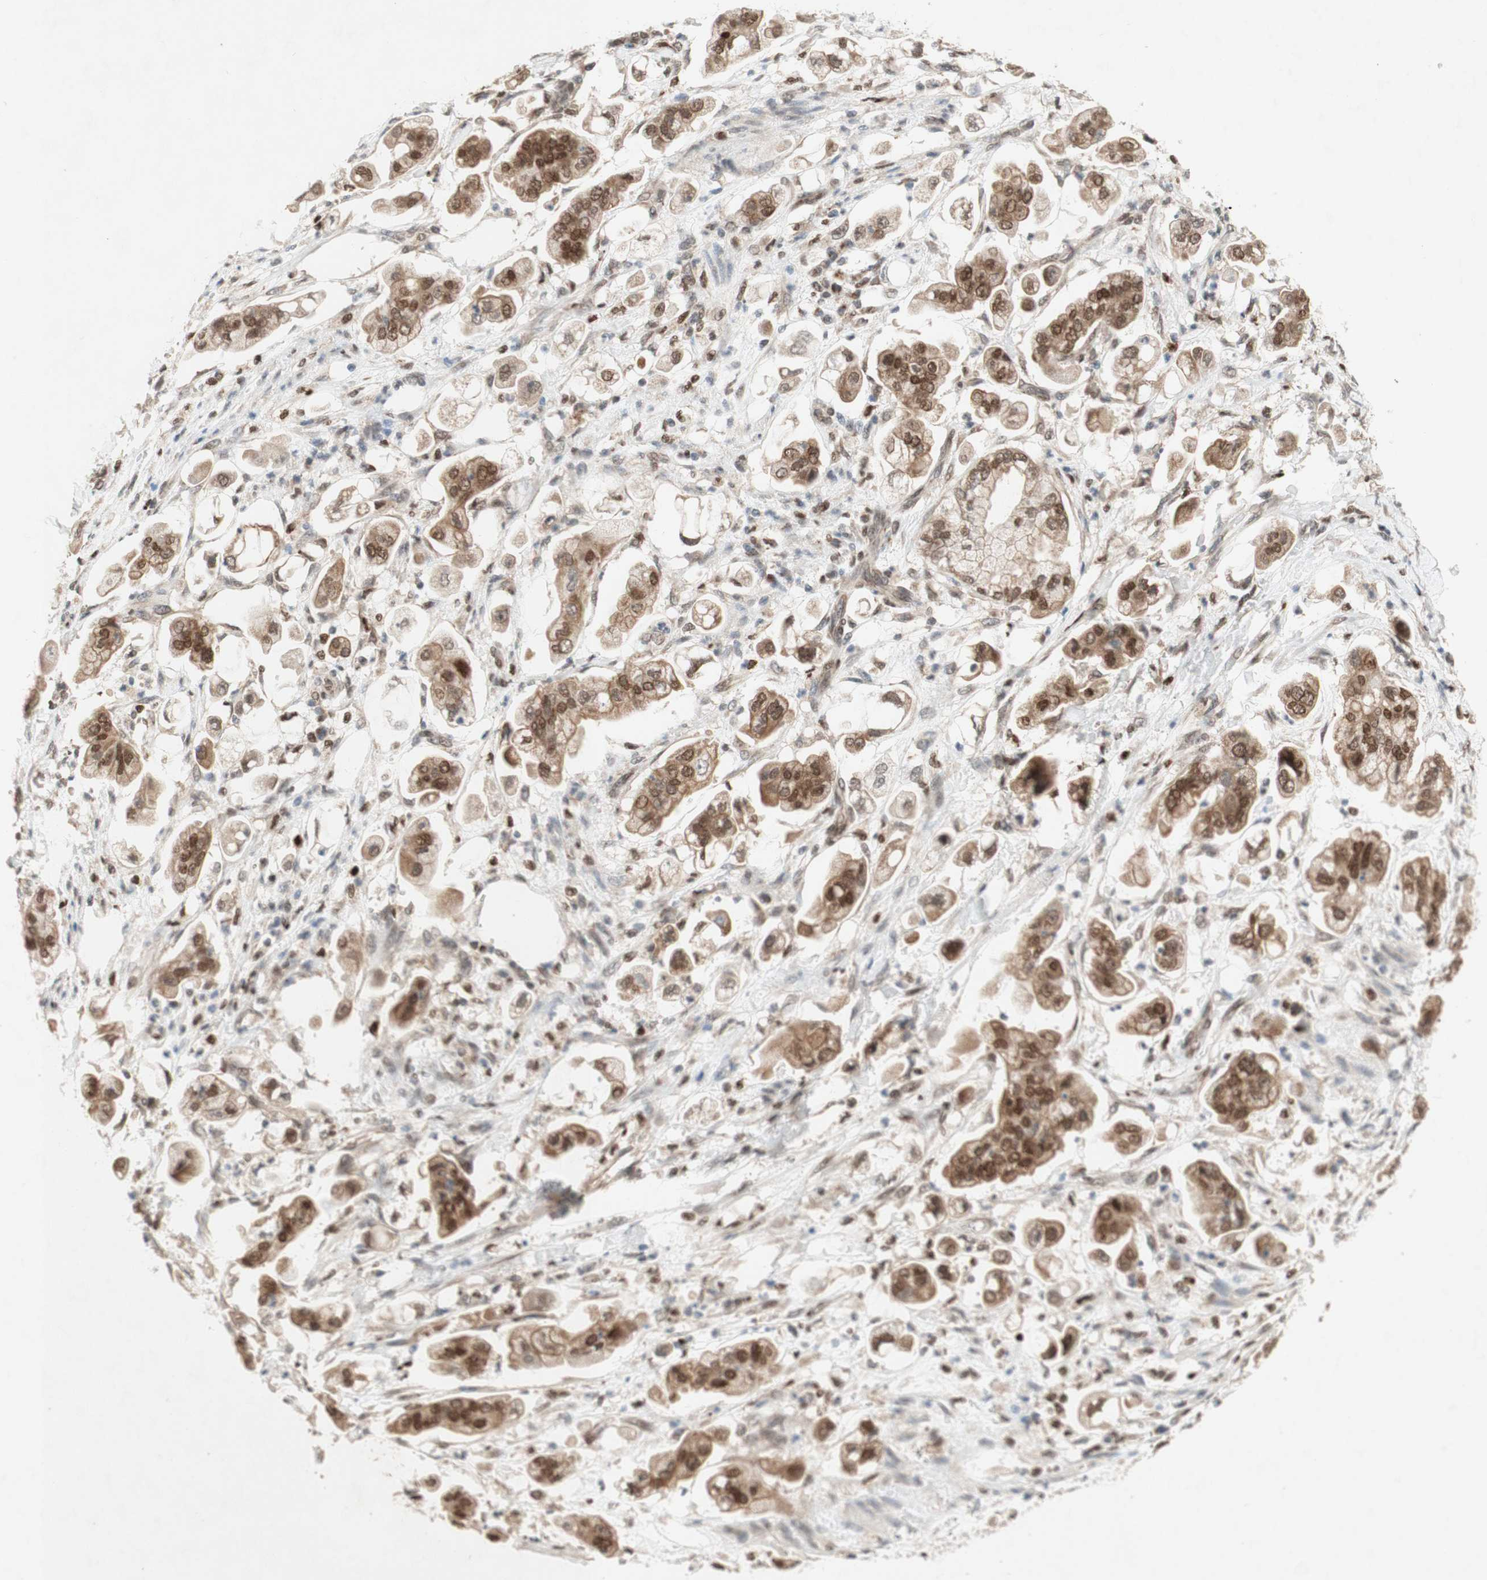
{"staining": {"intensity": "moderate", "quantity": ">75%", "location": "cytoplasmic/membranous,nuclear"}, "tissue": "stomach cancer", "cell_type": "Tumor cells", "image_type": "cancer", "snomed": [{"axis": "morphology", "description": "Adenocarcinoma, NOS"}, {"axis": "topography", "description": "Stomach"}], "caption": "An image of stomach adenocarcinoma stained for a protein displays moderate cytoplasmic/membranous and nuclear brown staining in tumor cells.", "gene": "DNMT3A", "patient": {"sex": "male", "age": 62}}